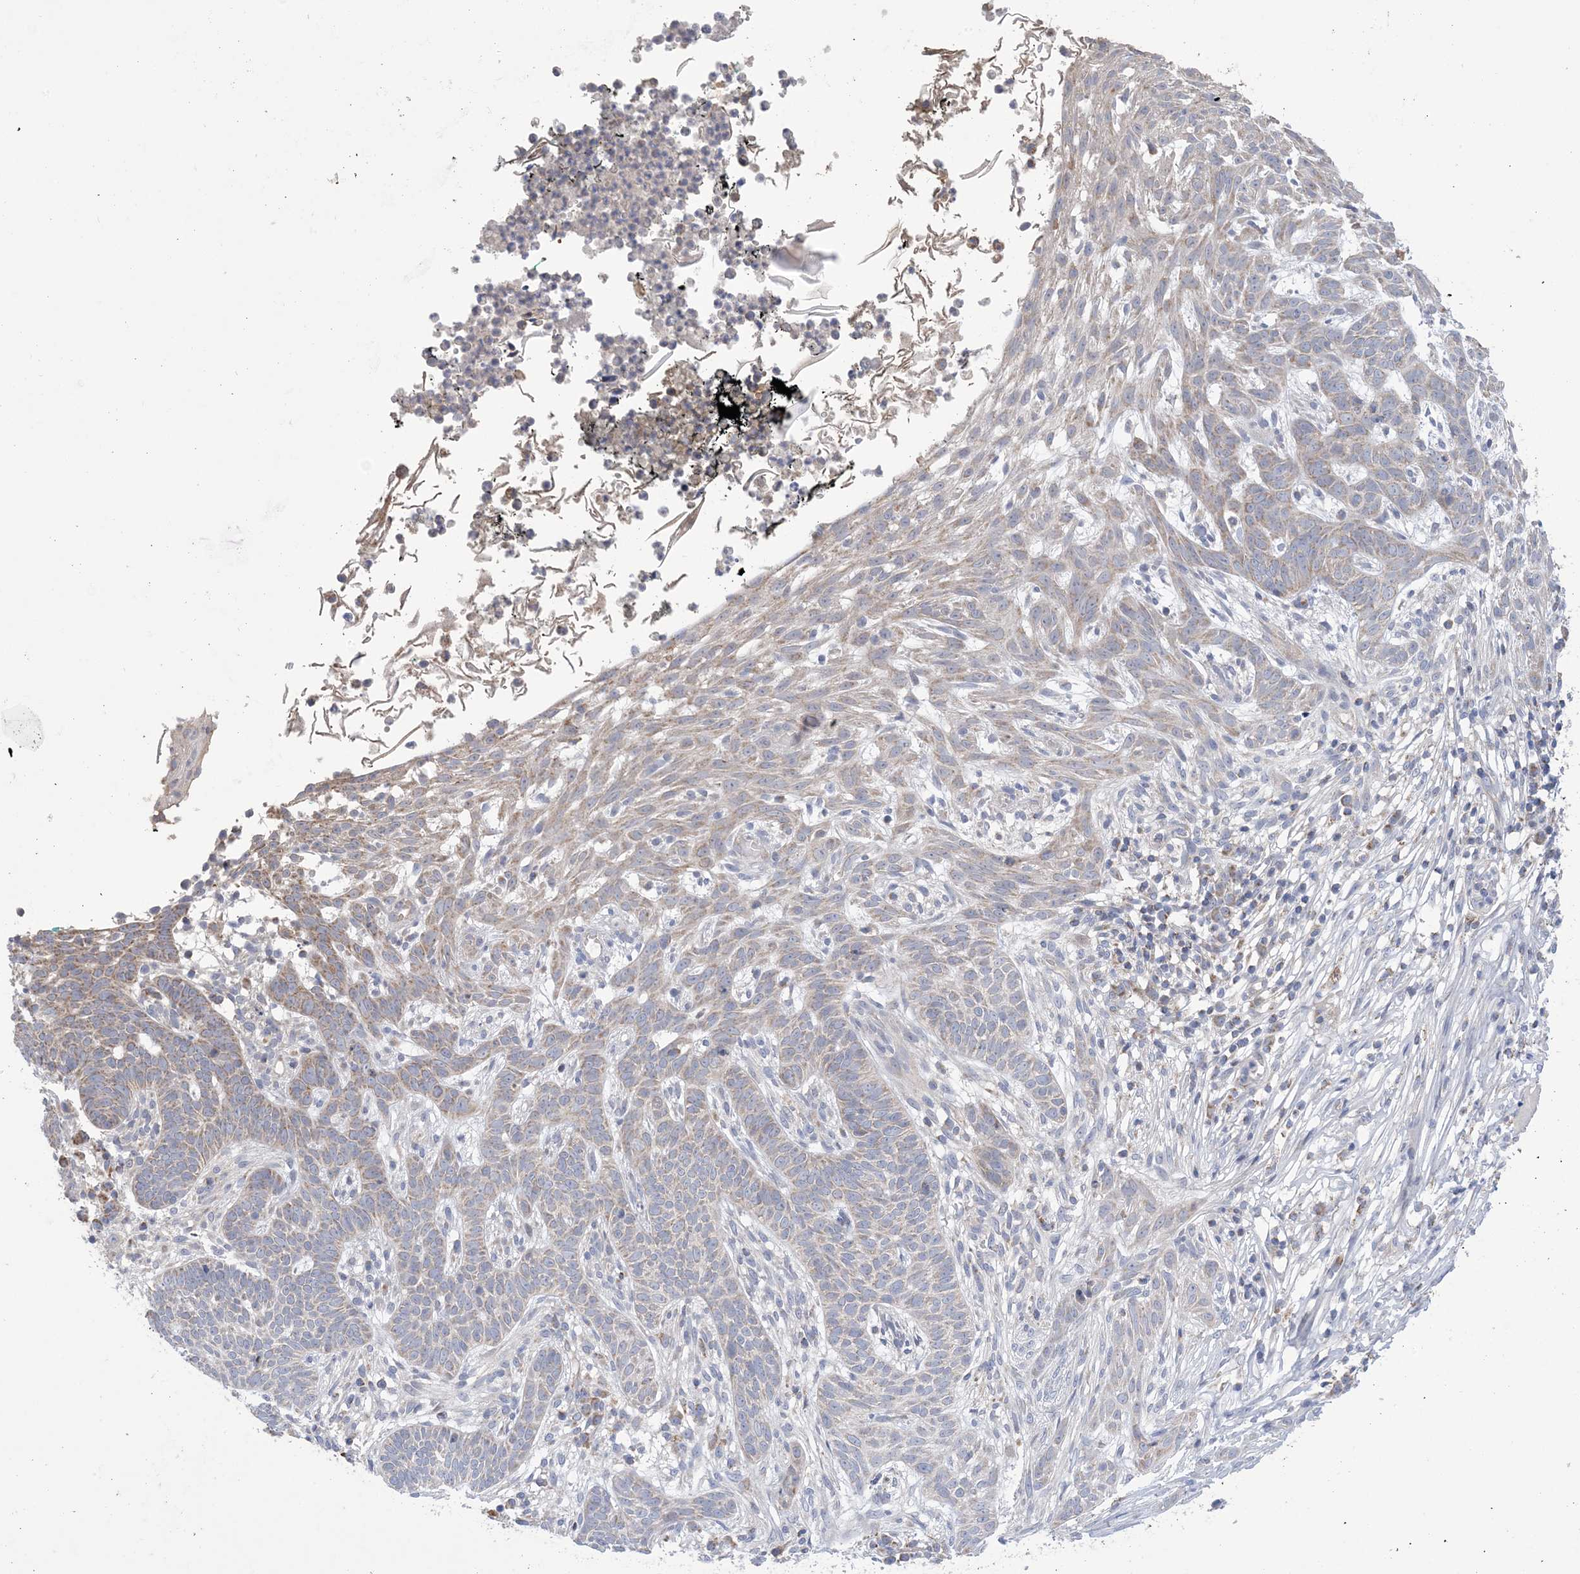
{"staining": {"intensity": "negative", "quantity": "none", "location": "none"}, "tissue": "skin cancer", "cell_type": "Tumor cells", "image_type": "cancer", "snomed": [{"axis": "morphology", "description": "Normal tissue, NOS"}, {"axis": "morphology", "description": "Basal cell carcinoma"}, {"axis": "topography", "description": "Skin"}], "caption": "IHC photomicrograph of human skin cancer (basal cell carcinoma) stained for a protein (brown), which demonstrates no expression in tumor cells.", "gene": "CLEC16A", "patient": {"sex": "male", "age": 64}}